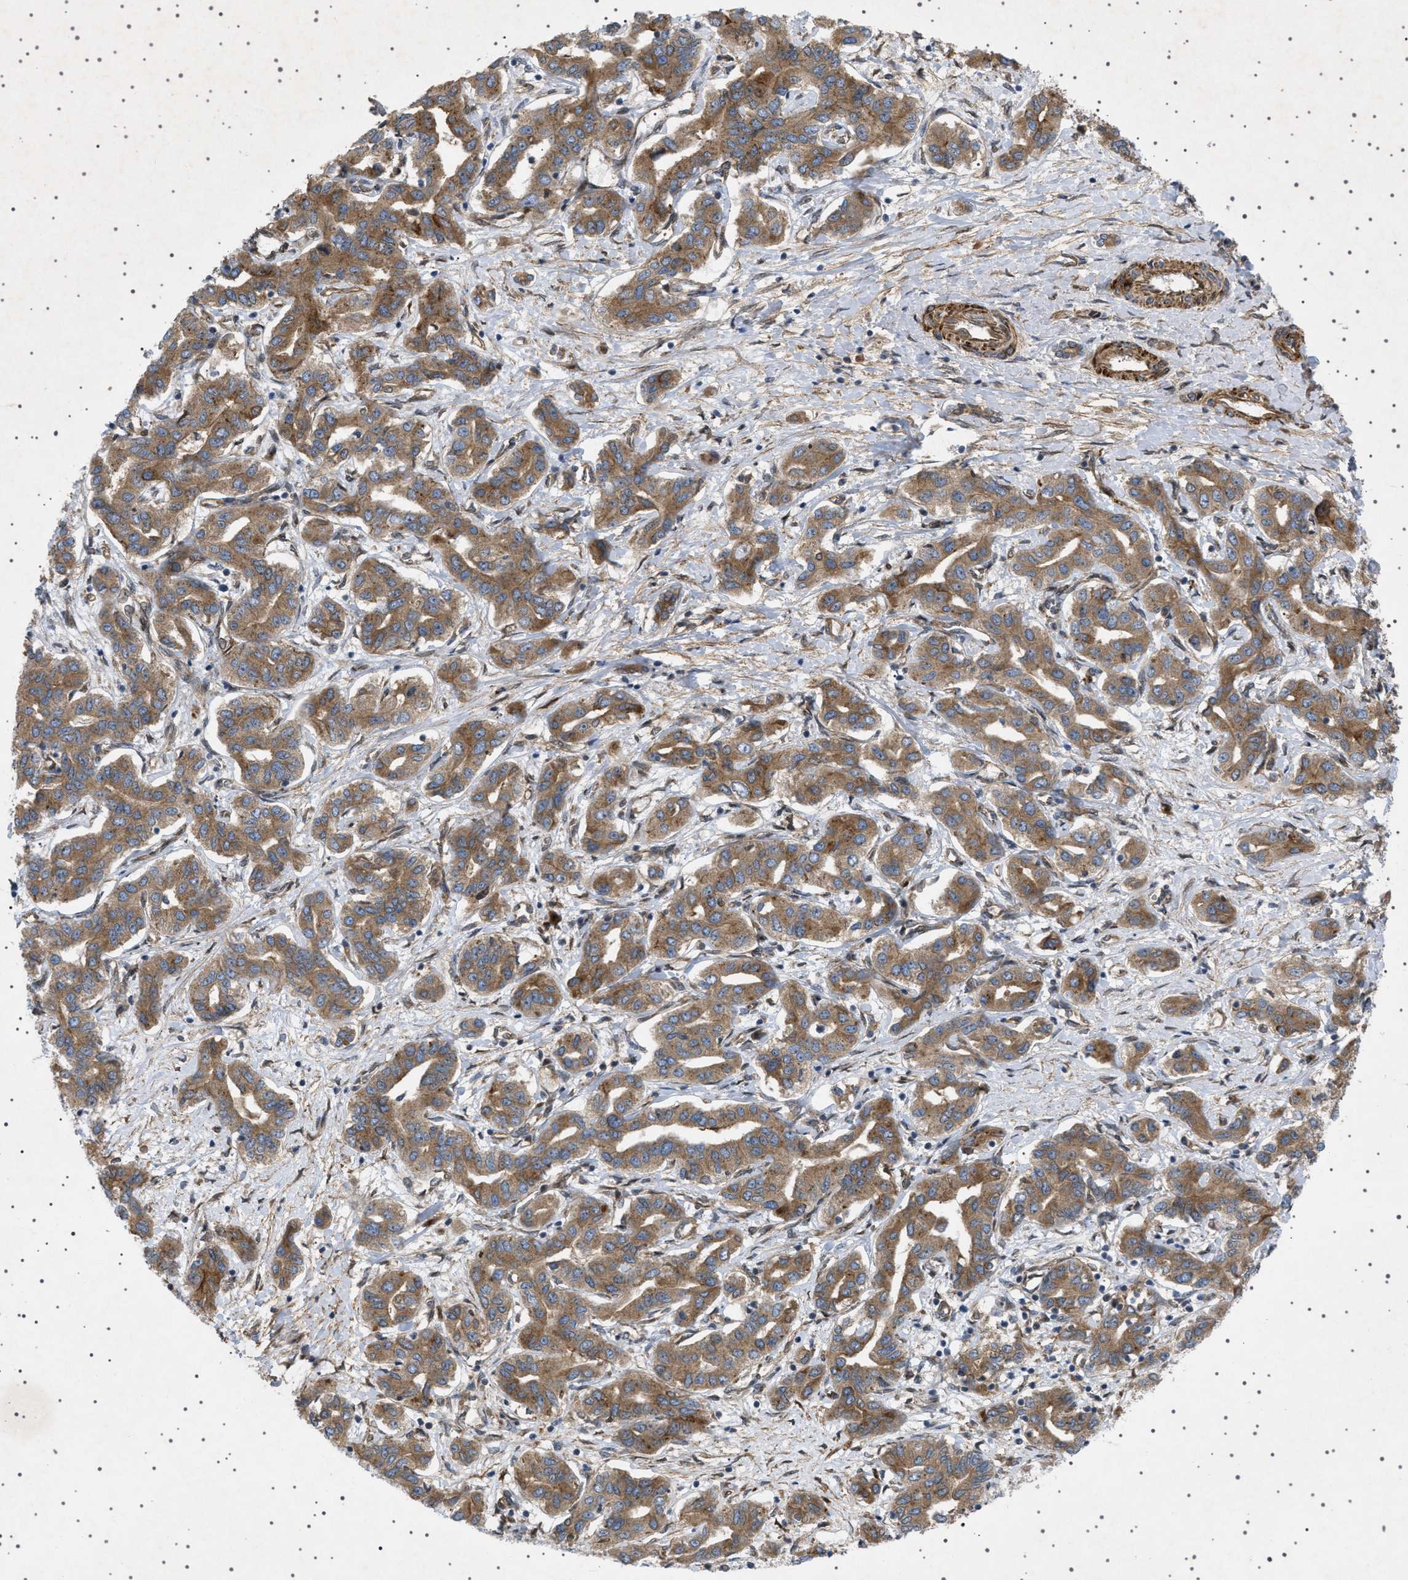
{"staining": {"intensity": "strong", "quantity": ">75%", "location": "cytoplasmic/membranous"}, "tissue": "liver cancer", "cell_type": "Tumor cells", "image_type": "cancer", "snomed": [{"axis": "morphology", "description": "Cholangiocarcinoma"}, {"axis": "topography", "description": "Liver"}], "caption": "High-magnification brightfield microscopy of liver cancer stained with DAB (3,3'-diaminobenzidine) (brown) and counterstained with hematoxylin (blue). tumor cells exhibit strong cytoplasmic/membranous positivity is seen in about>75% of cells. (DAB IHC with brightfield microscopy, high magnification).", "gene": "CCDC186", "patient": {"sex": "male", "age": 59}}